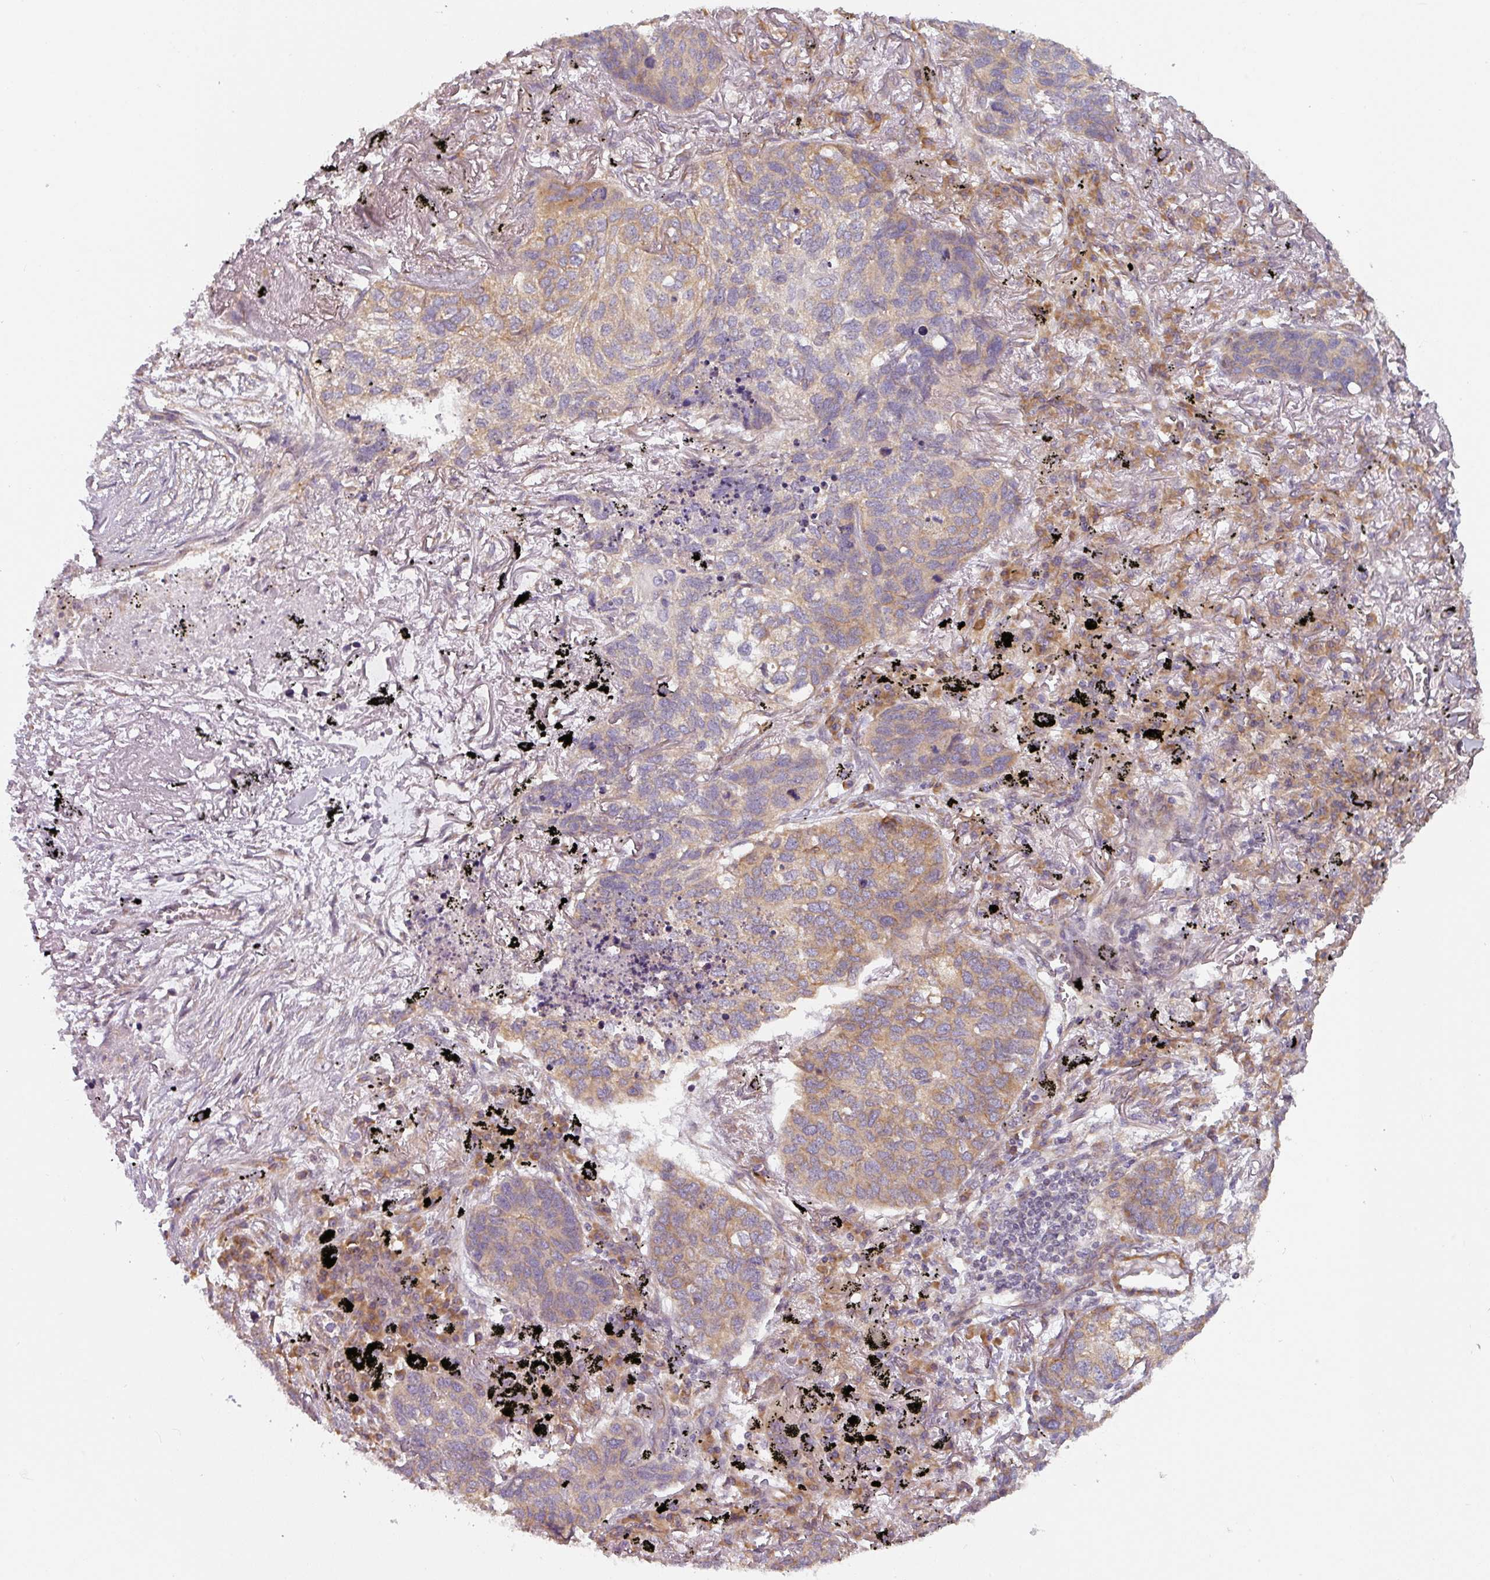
{"staining": {"intensity": "weak", "quantity": "25%-75%", "location": "cytoplasmic/membranous"}, "tissue": "lung cancer", "cell_type": "Tumor cells", "image_type": "cancer", "snomed": [{"axis": "morphology", "description": "Squamous cell carcinoma, NOS"}, {"axis": "topography", "description": "Lung"}], "caption": "Protein analysis of lung cancer (squamous cell carcinoma) tissue reveals weak cytoplasmic/membranous positivity in about 25%-75% of tumor cells.", "gene": "TAPT1", "patient": {"sex": "female", "age": 63}}